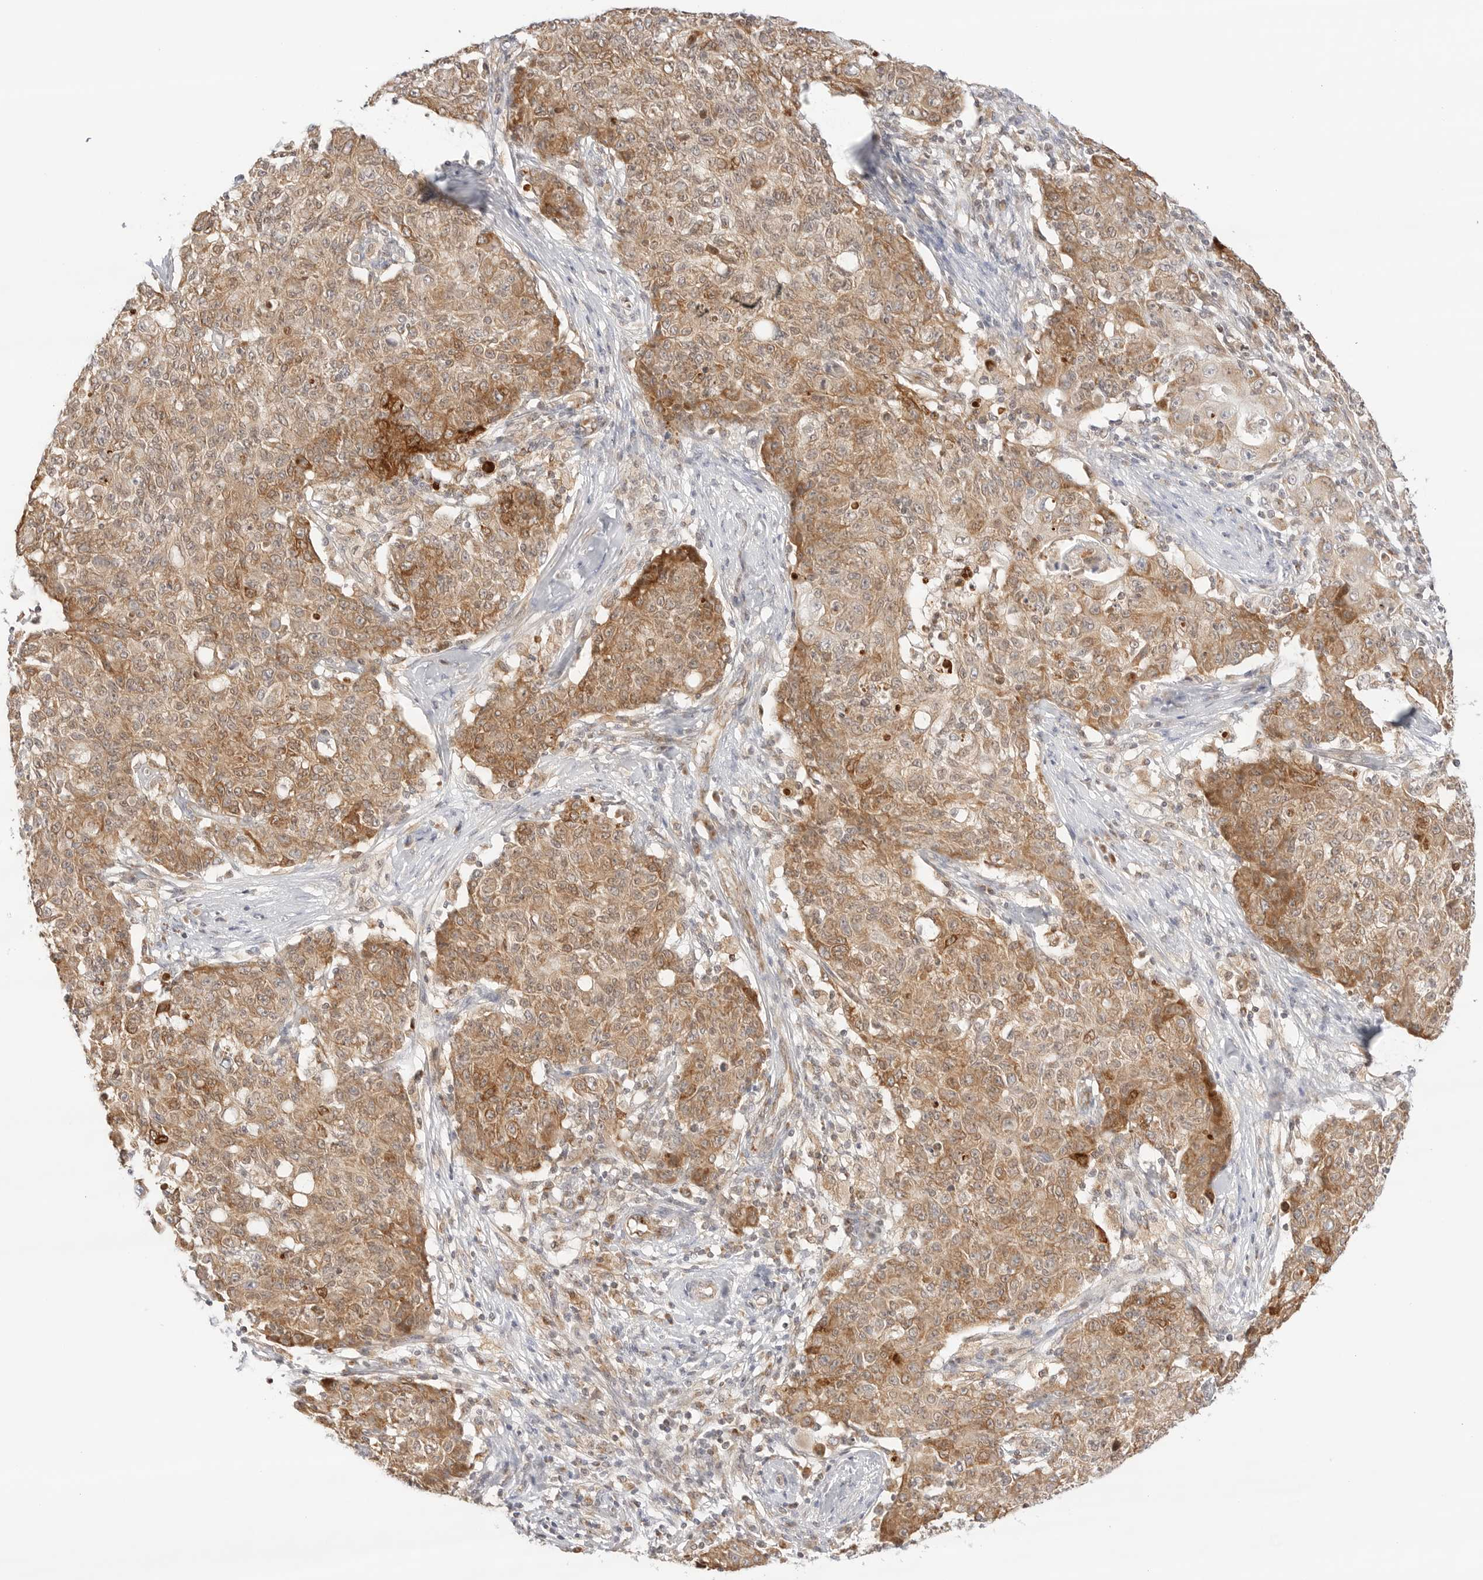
{"staining": {"intensity": "moderate", "quantity": ">75%", "location": "cytoplasmic/membranous"}, "tissue": "ovarian cancer", "cell_type": "Tumor cells", "image_type": "cancer", "snomed": [{"axis": "morphology", "description": "Carcinoma, endometroid"}, {"axis": "topography", "description": "Ovary"}], "caption": "Immunohistochemistry (DAB) staining of human ovarian cancer shows moderate cytoplasmic/membranous protein staining in about >75% of tumor cells. The protein is stained brown, and the nuclei are stained in blue (DAB IHC with brightfield microscopy, high magnification).", "gene": "ERO1B", "patient": {"sex": "female", "age": 42}}